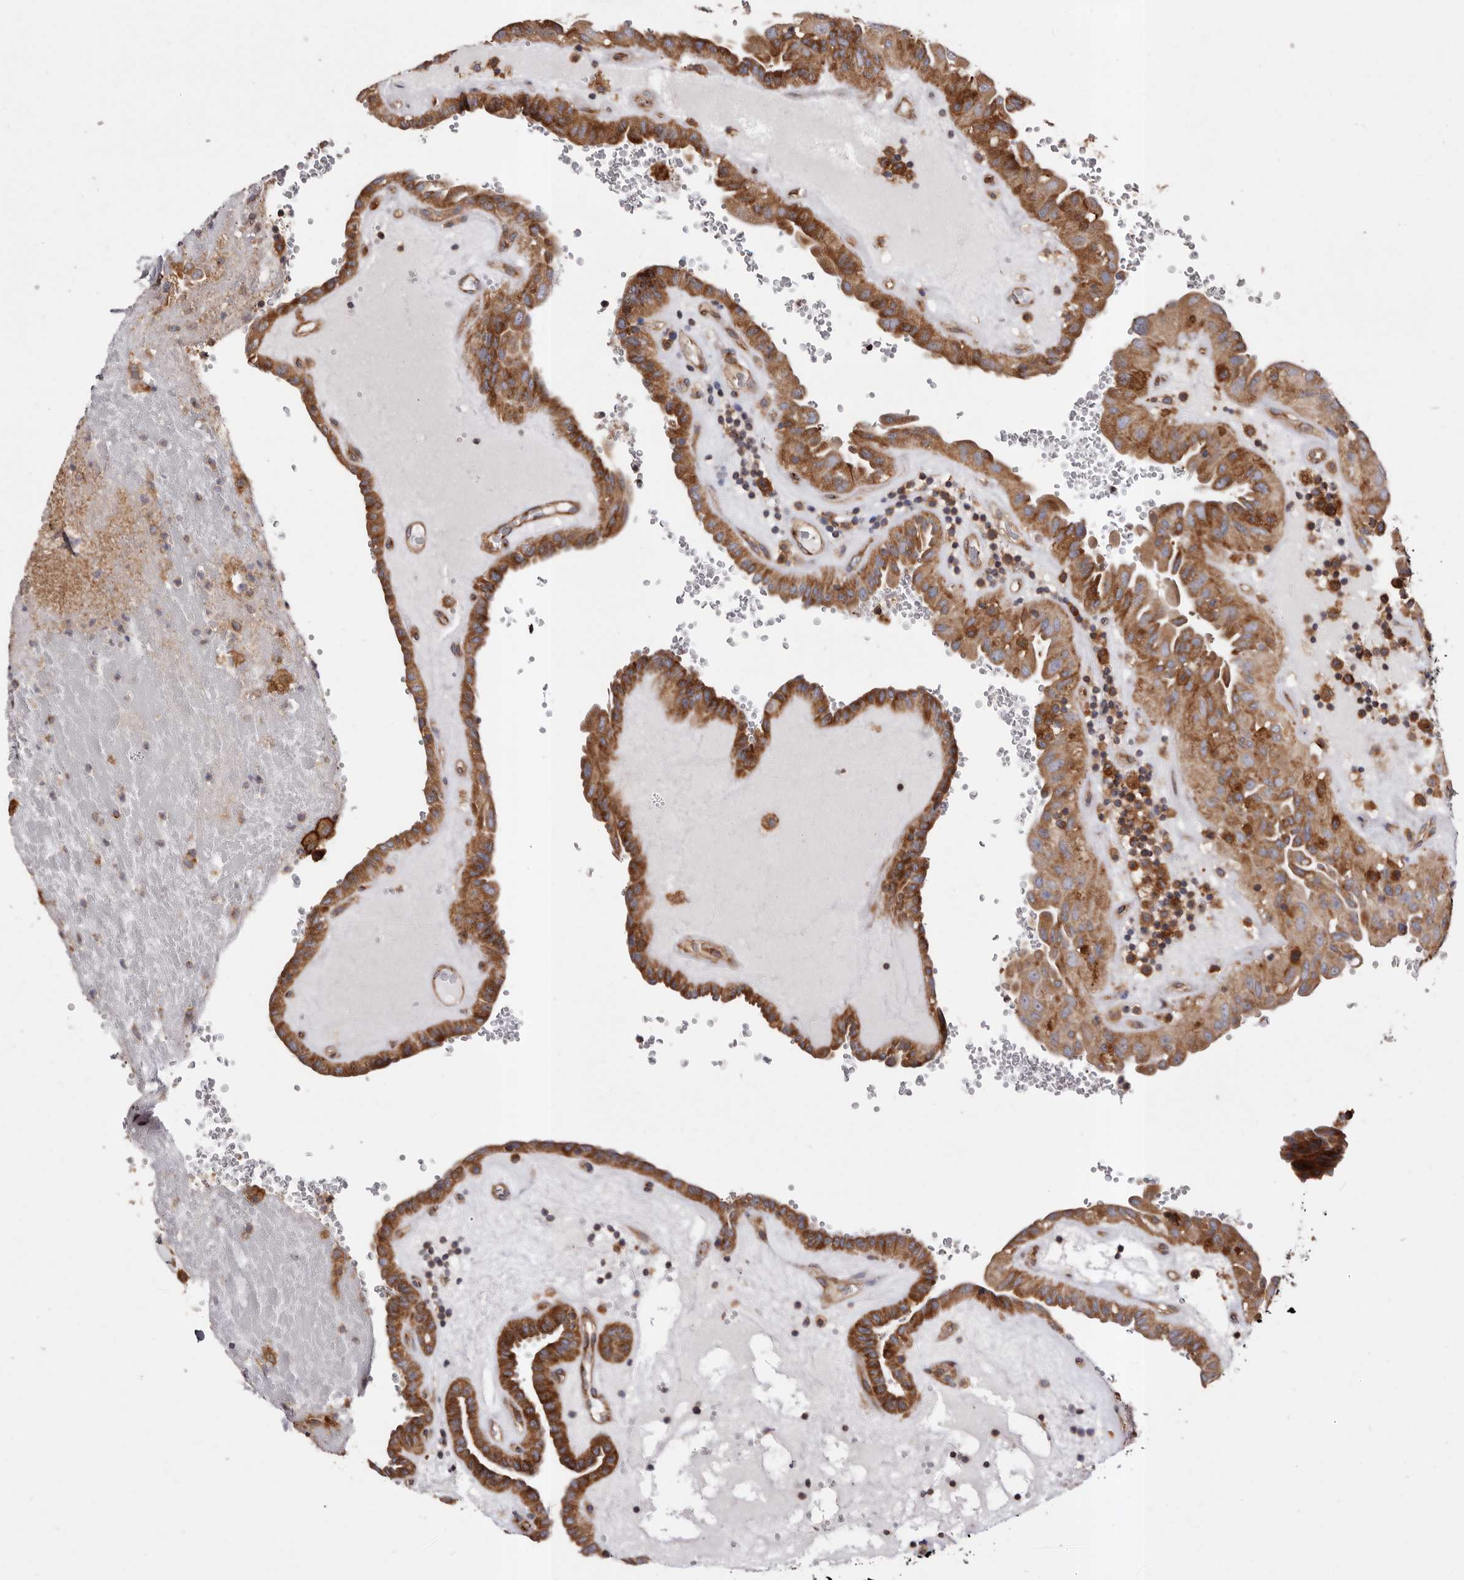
{"staining": {"intensity": "moderate", "quantity": ">75%", "location": "cytoplasmic/membranous"}, "tissue": "thyroid cancer", "cell_type": "Tumor cells", "image_type": "cancer", "snomed": [{"axis": "morphology", "description": "Papillary adenocarcinoma, NOS"}, {"axis": "topography", "description": "Thyroid gland"}], "caption": "Immunohistochemistry staining of thyroid cancer, which displays medium levels of moderate cytoplasmic/membranous expression in about >75% of tumor cells indicating moderate cytoplasmic/membranous protein positivity. The staining was performed using DAB (3,3'-diaminobenzidine) (brown) for protein detection and nuclei were counterstained in hematoxylin (blue).", "gene": "COQ8B", "patient": {"sex": "male", "age": 77}}